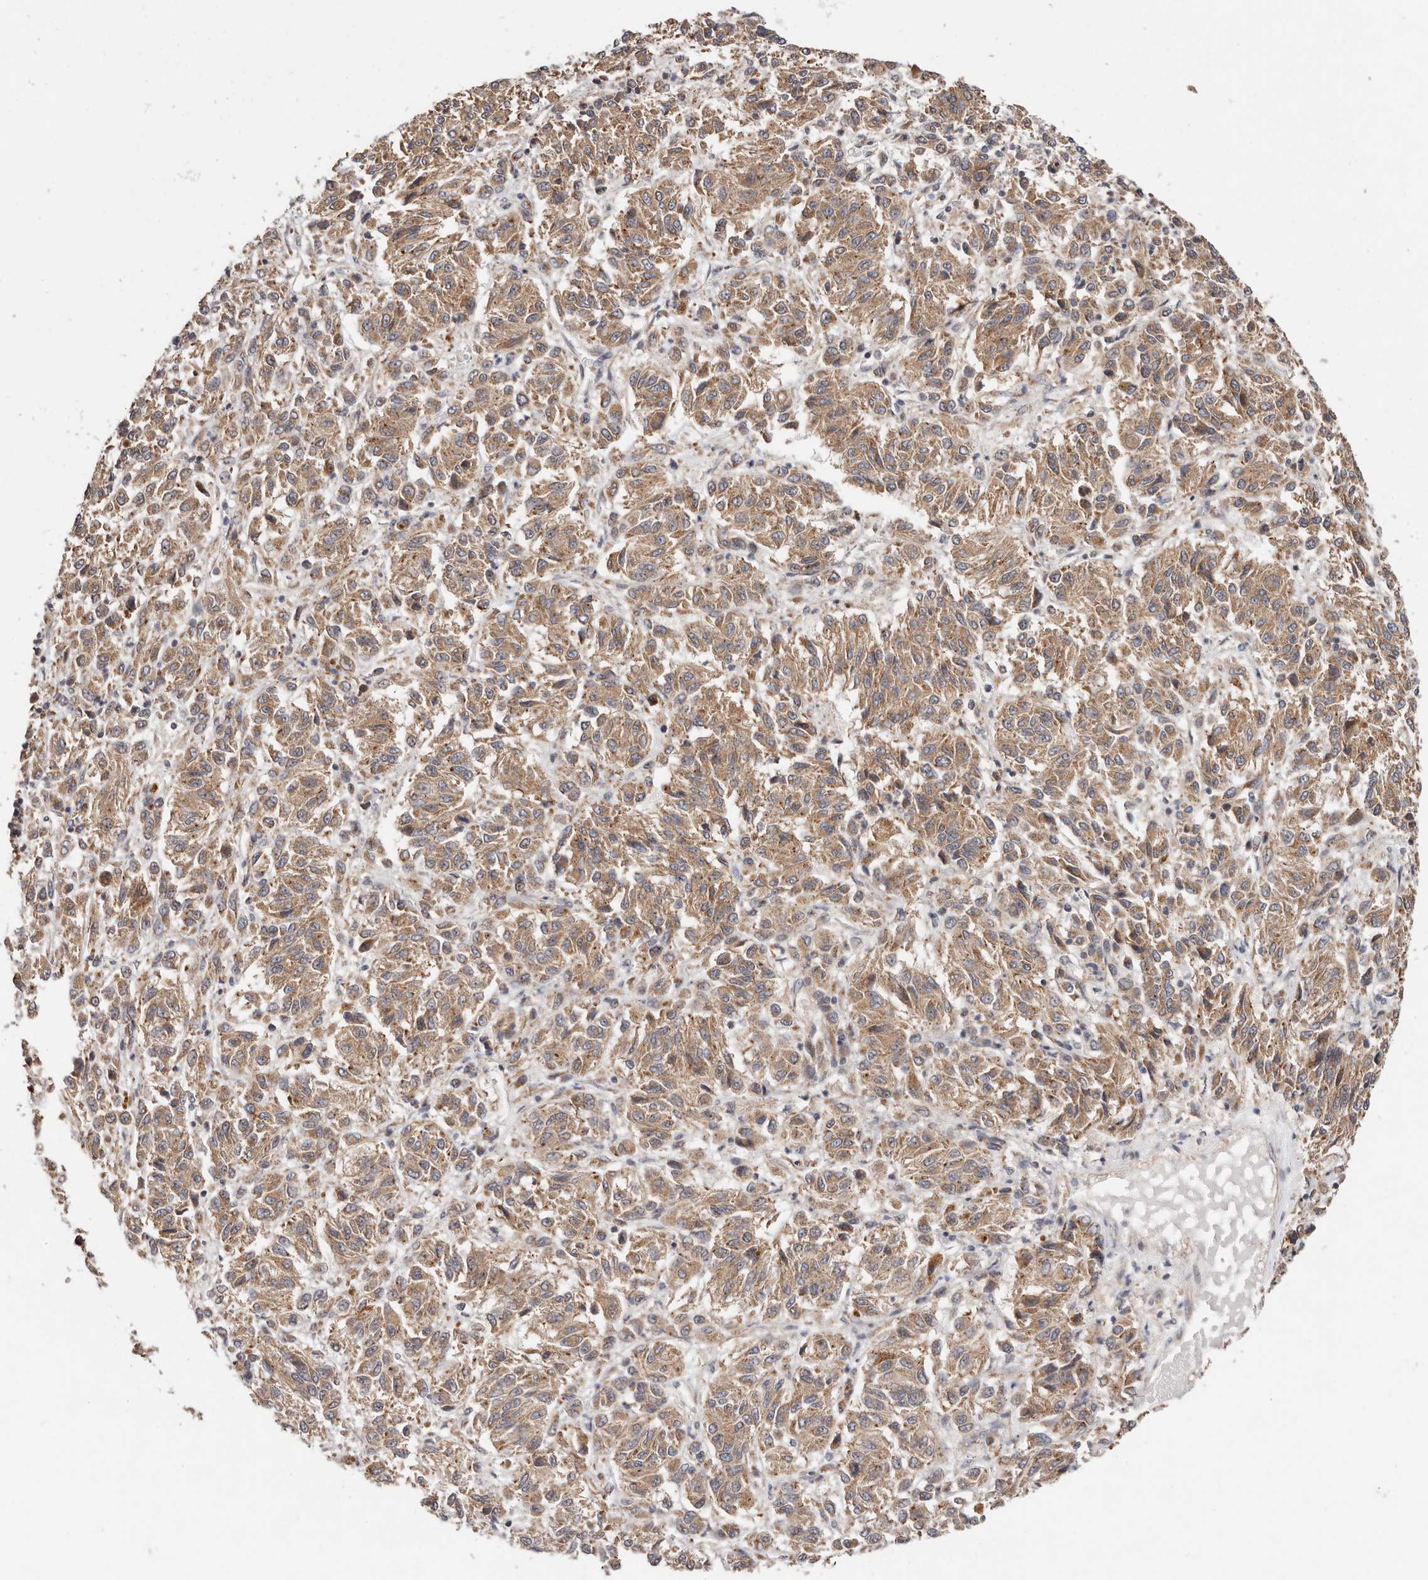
{"staining": {"intensity": "moderate", "quantity": ">75%", "location": "cytoplasmic/membranous"}, "tissue": "melanoma", "cell_type": "Tumor cells", "image_type": "cancer", "snomed": [{"axis": "morphology", "description": "Malignant melanoma, Metastatic site"}, {"axis": "topography", "description": "Lung"}], "caption": "An image of melanoma stained for a protein reveals moderate cytoplasmic/membranous brown staining in tumor cells.", "gene": "USP33", "patient": {"sex": "male", "age": 64}}